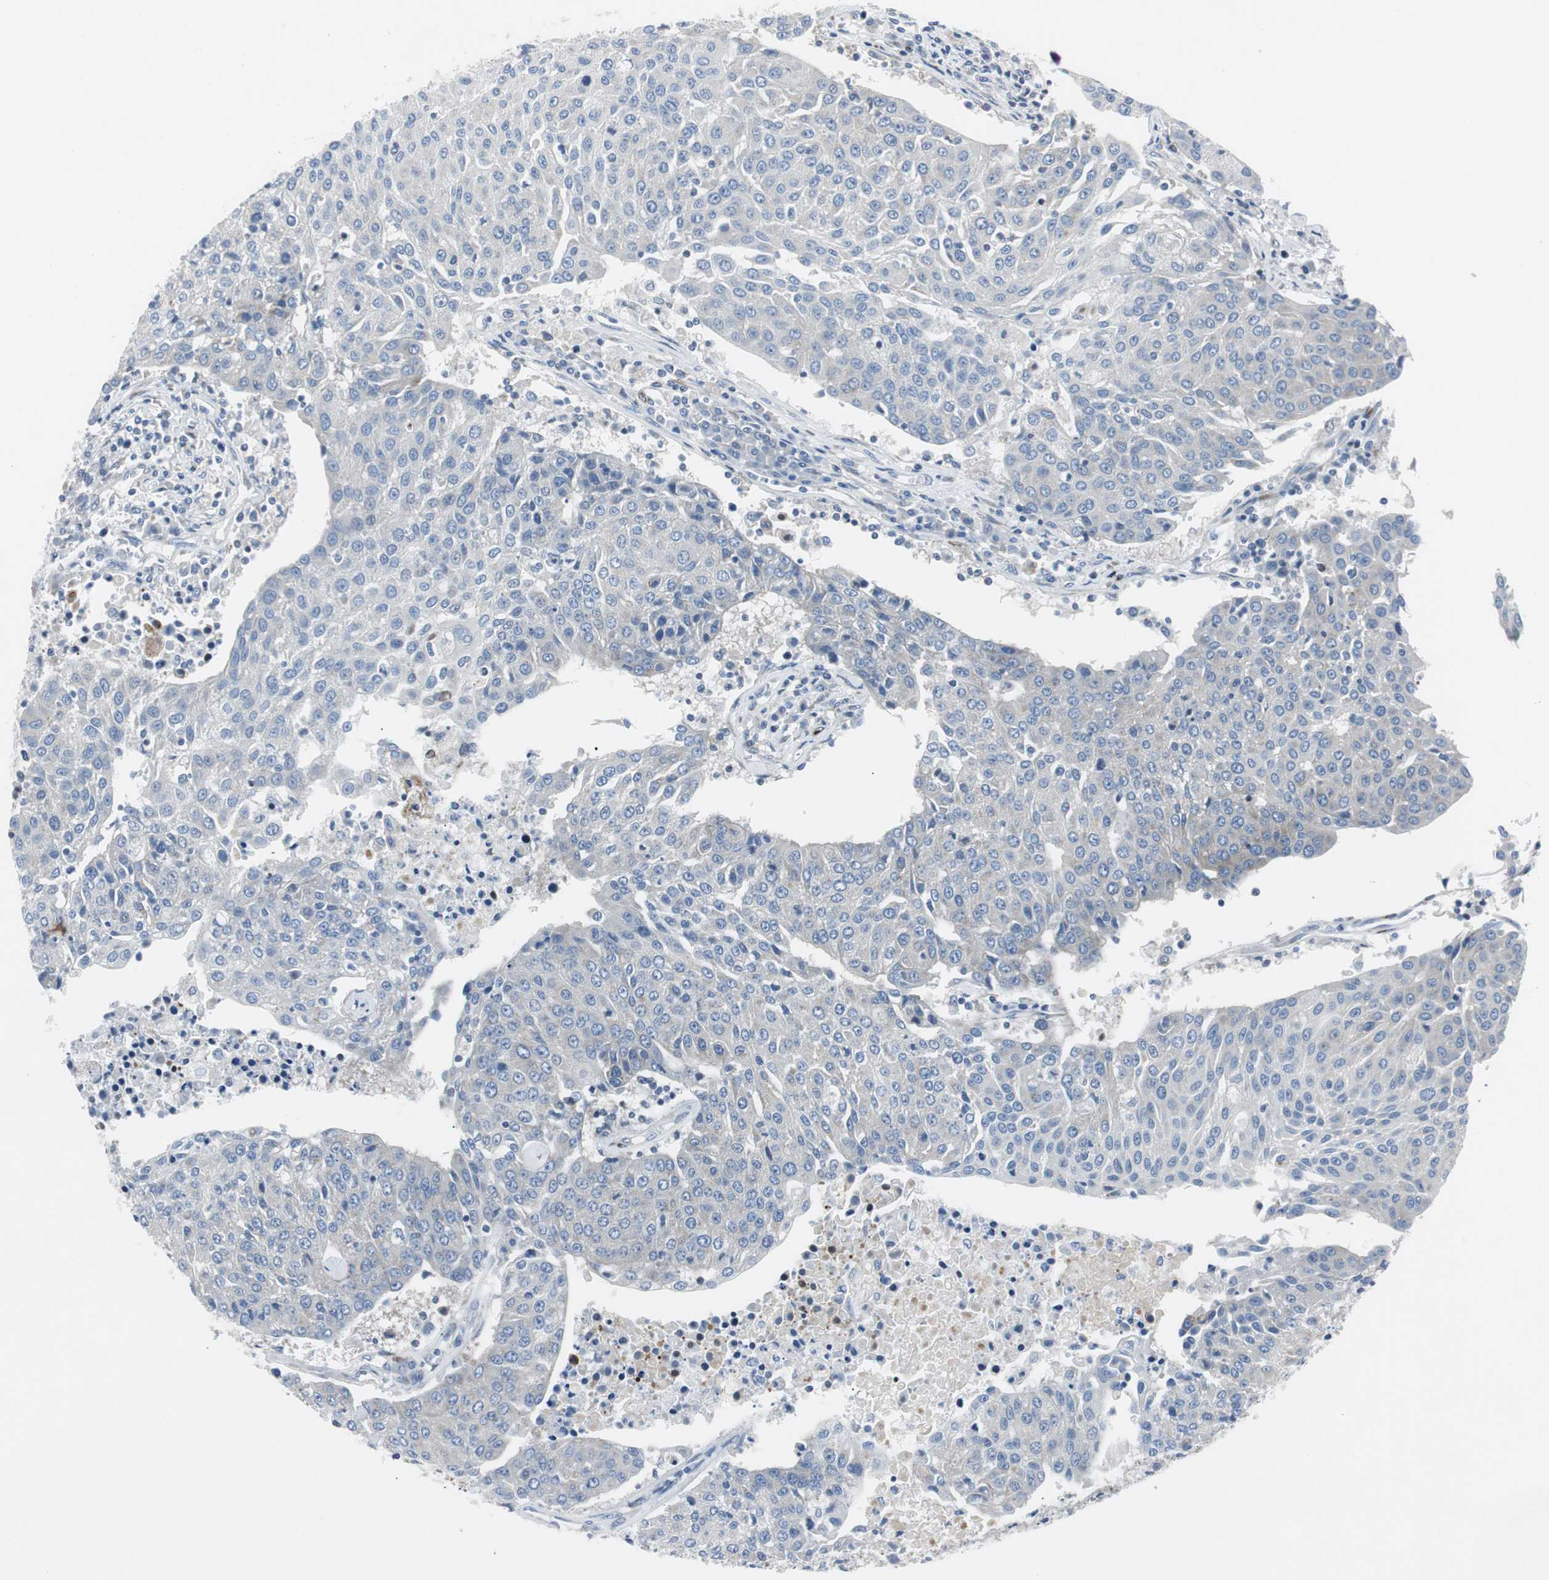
{"staining": {"intensity": "negative", "quantity": "none", "location": "none"}, "tissue": "urothelial cancer", "cell_type": "Tumor cells", "image_type": "cancer", "snomed": [{"axis": "morphology", "description": "Urothelial carcinoma, High grade"}, {"axis": "topography", "description": "Urinary bladder"}], "caption": "Immunohistochemical staining of human urothelial cancer shows no significant staining in tumor cells. The staining is performed using DAB brown chromogen with nuclei counter-stained in using hematoxylin.", "gene": "BBC3", "patient": {"sex": "female", "age": 85}}